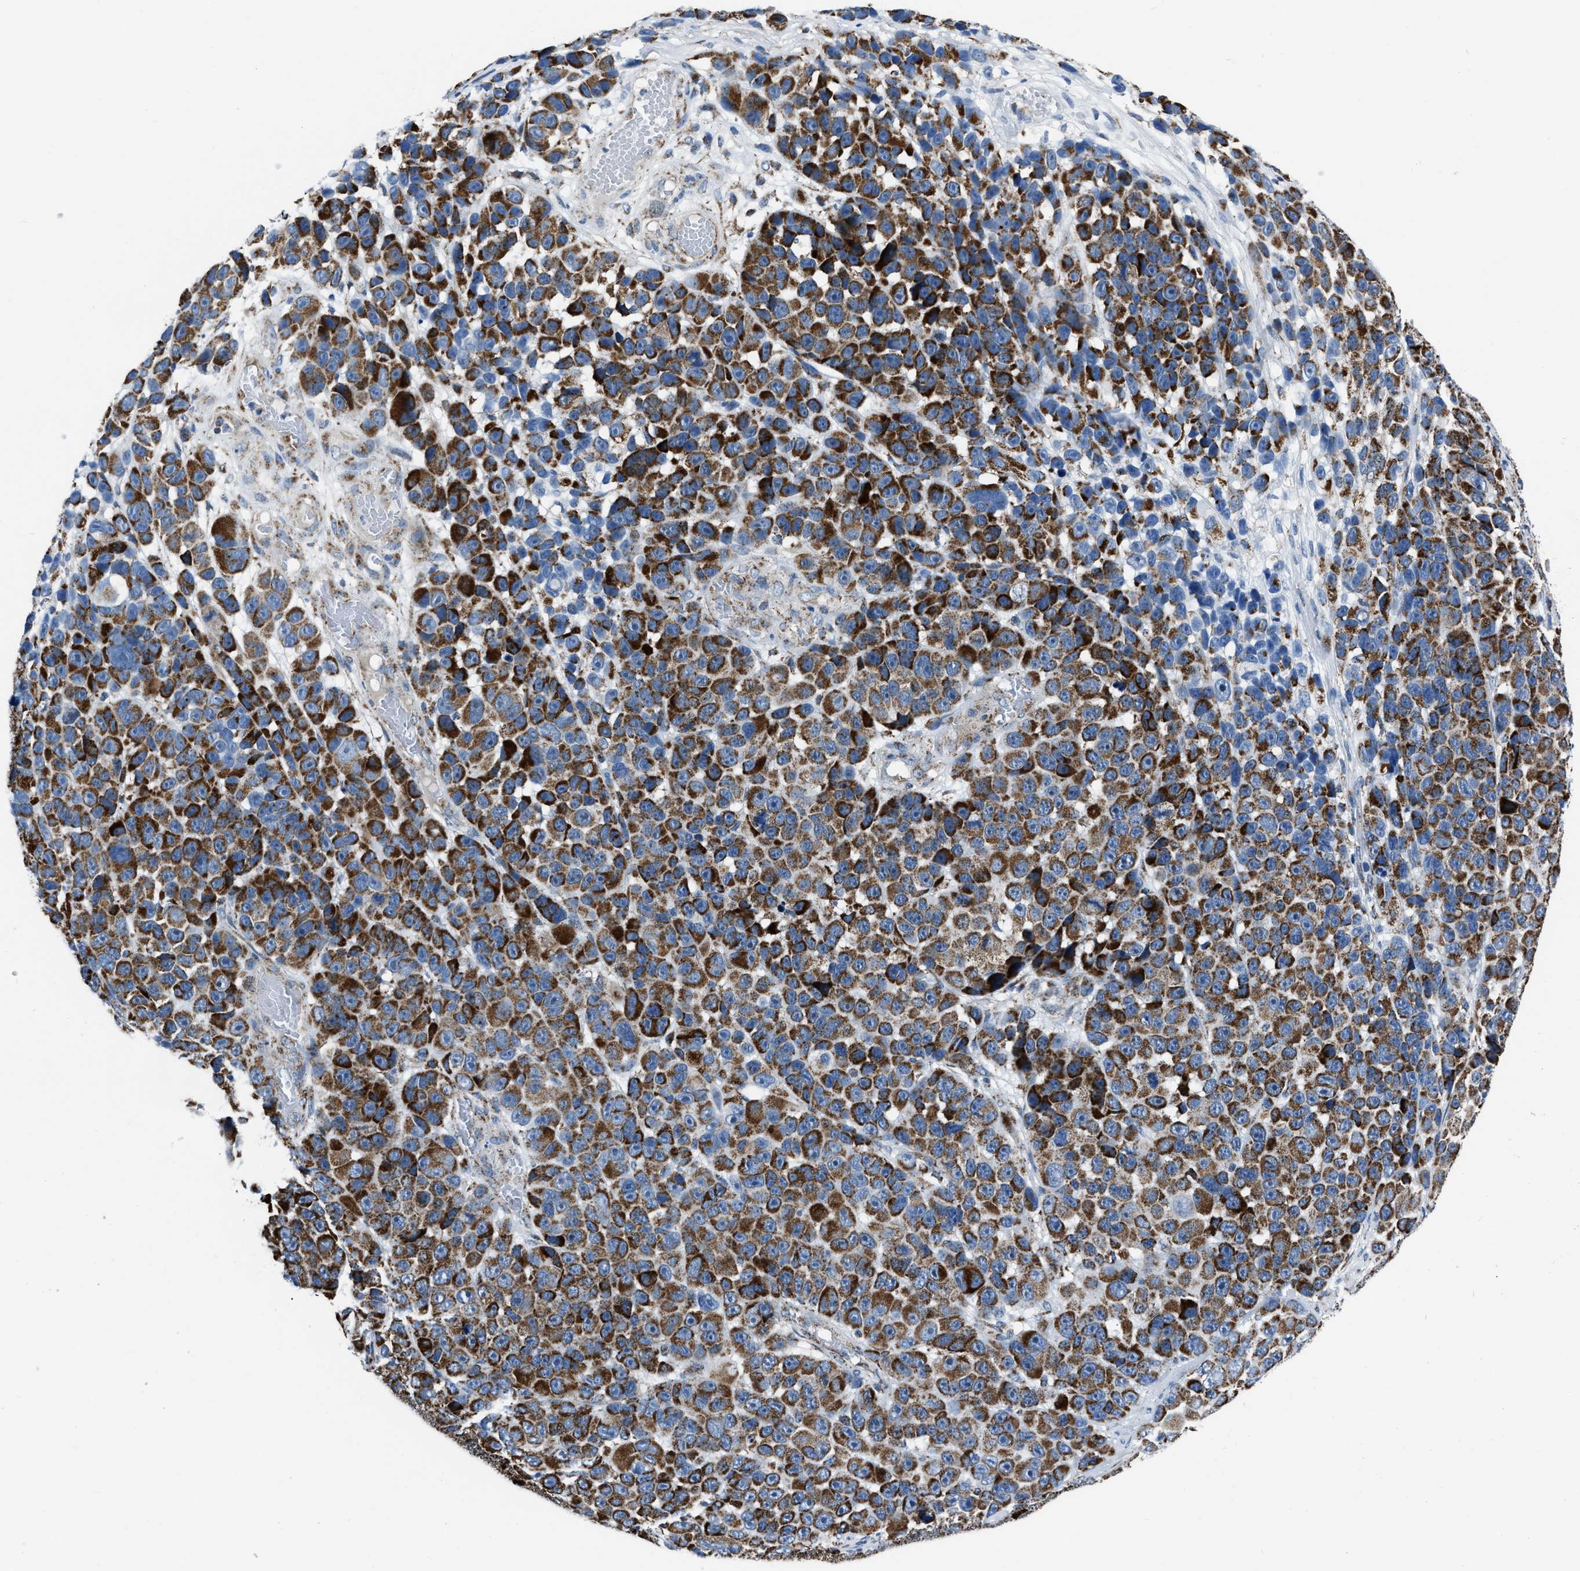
{"staining": {"intensity": "strong", "quantity": ">75%", "location": "cytoplasmic/membranous"}, "tissue": "melanoma", "cell_type": "Tumor cells", "image_type": "cancer", "snomed": [{"axis": "morphology", "description": "Malignant melanoma, NOS"}, {"axis": "topography", "description": "Skin"}], "caption": "Immunohistochemical staining of malignant melanoma demonstrates high levels of strong cytoplasmic/membranous protein positivity in approximately >75% of tumor cells.", "gene": "NSD3", "patient": {"sex": "male", "age": 53}}